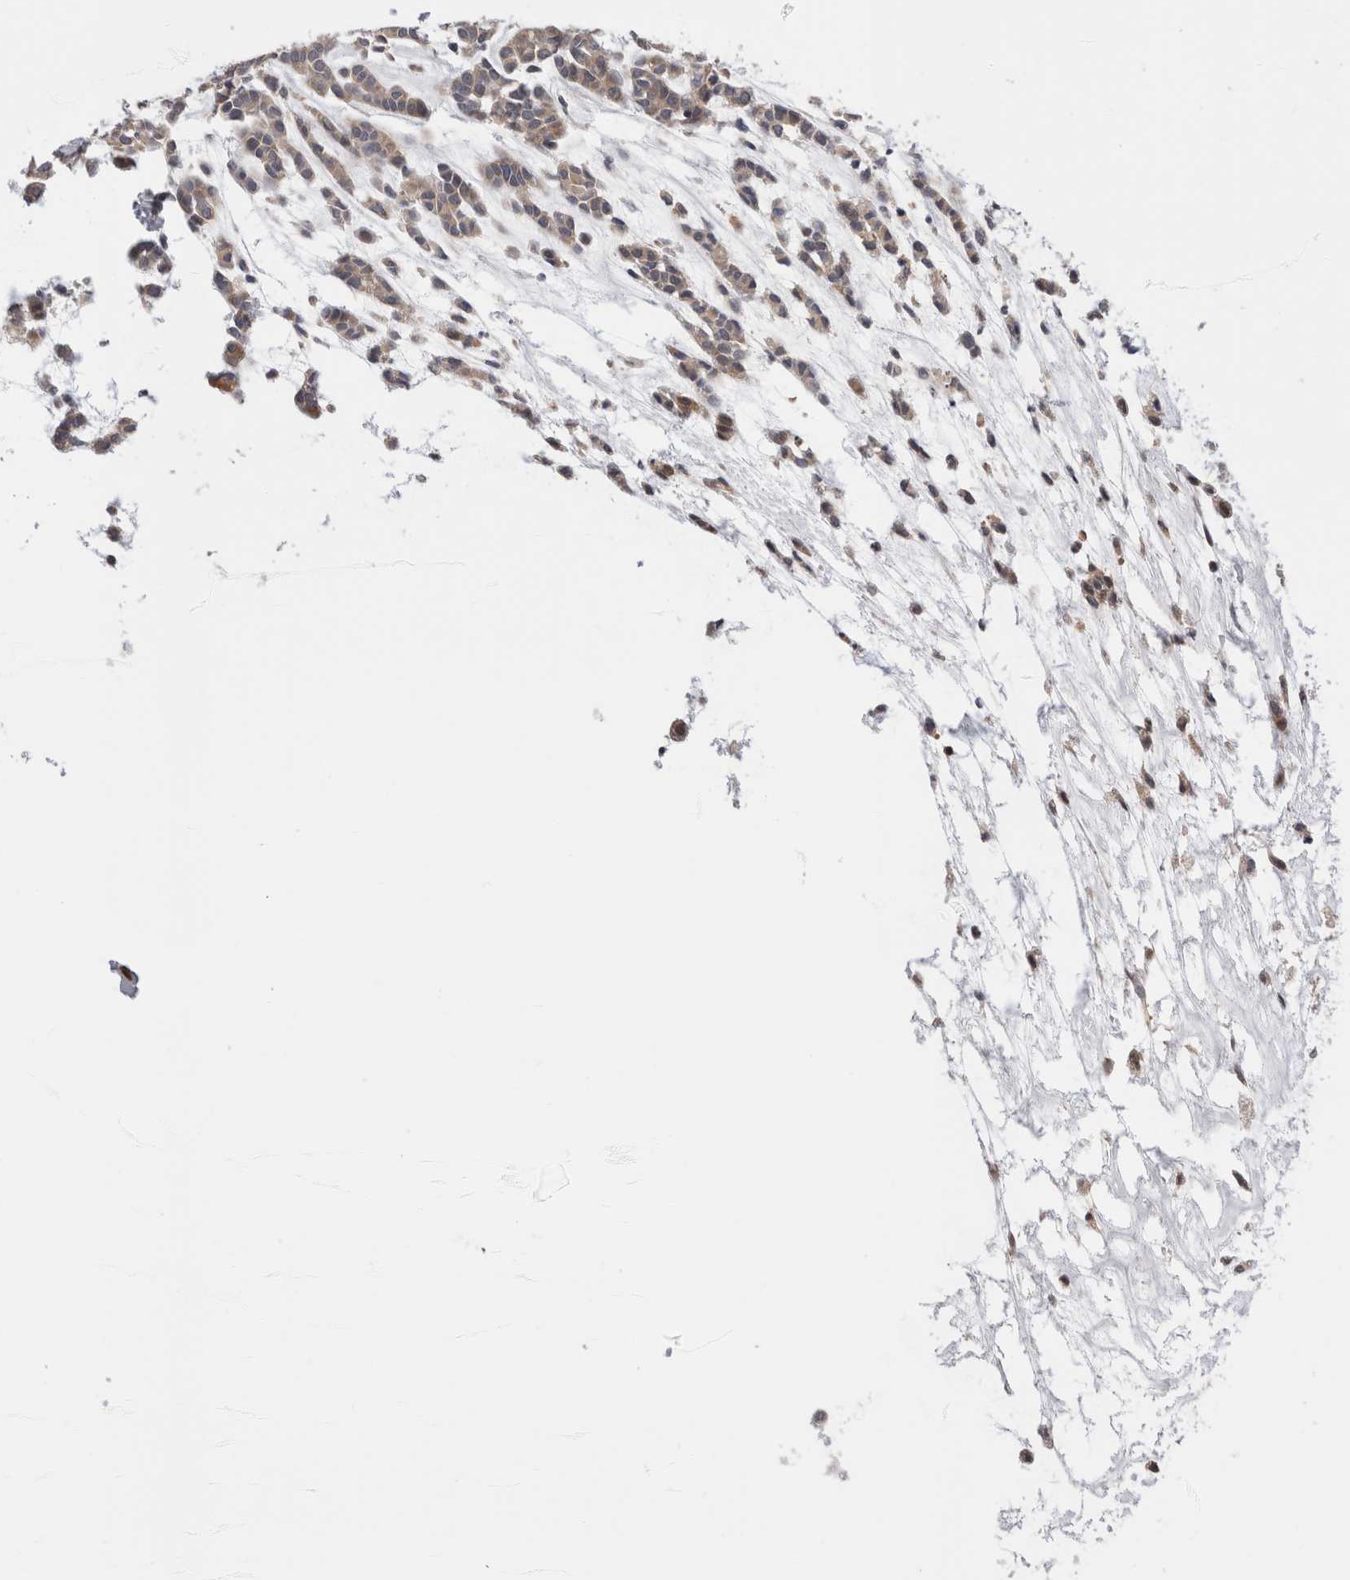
{"staining": {"intensity": "weak", "quantity": ">75%", "location": "cytoplasmic/membranous"}, "tissue": "head and neck cancer", "cell_type": "Tumor cells", "image_type": "cancer", "snomed": [{"axis": "morphology", "description": "Adenocarcinoma, NOS"}, {"axis": "morphology", "description": "Adenoma, NOS"}, {"axis": "topography", "description": "Head-Neck"}], "caption": "Immunohistochemical staining of head and neck adenoma reveals low levels of weak cytoplasmic/membranous protein staining in approximately >75% of tumor cells.", "gene": "CRYBG1", "patient": {"sex": "female", "age": 55}}